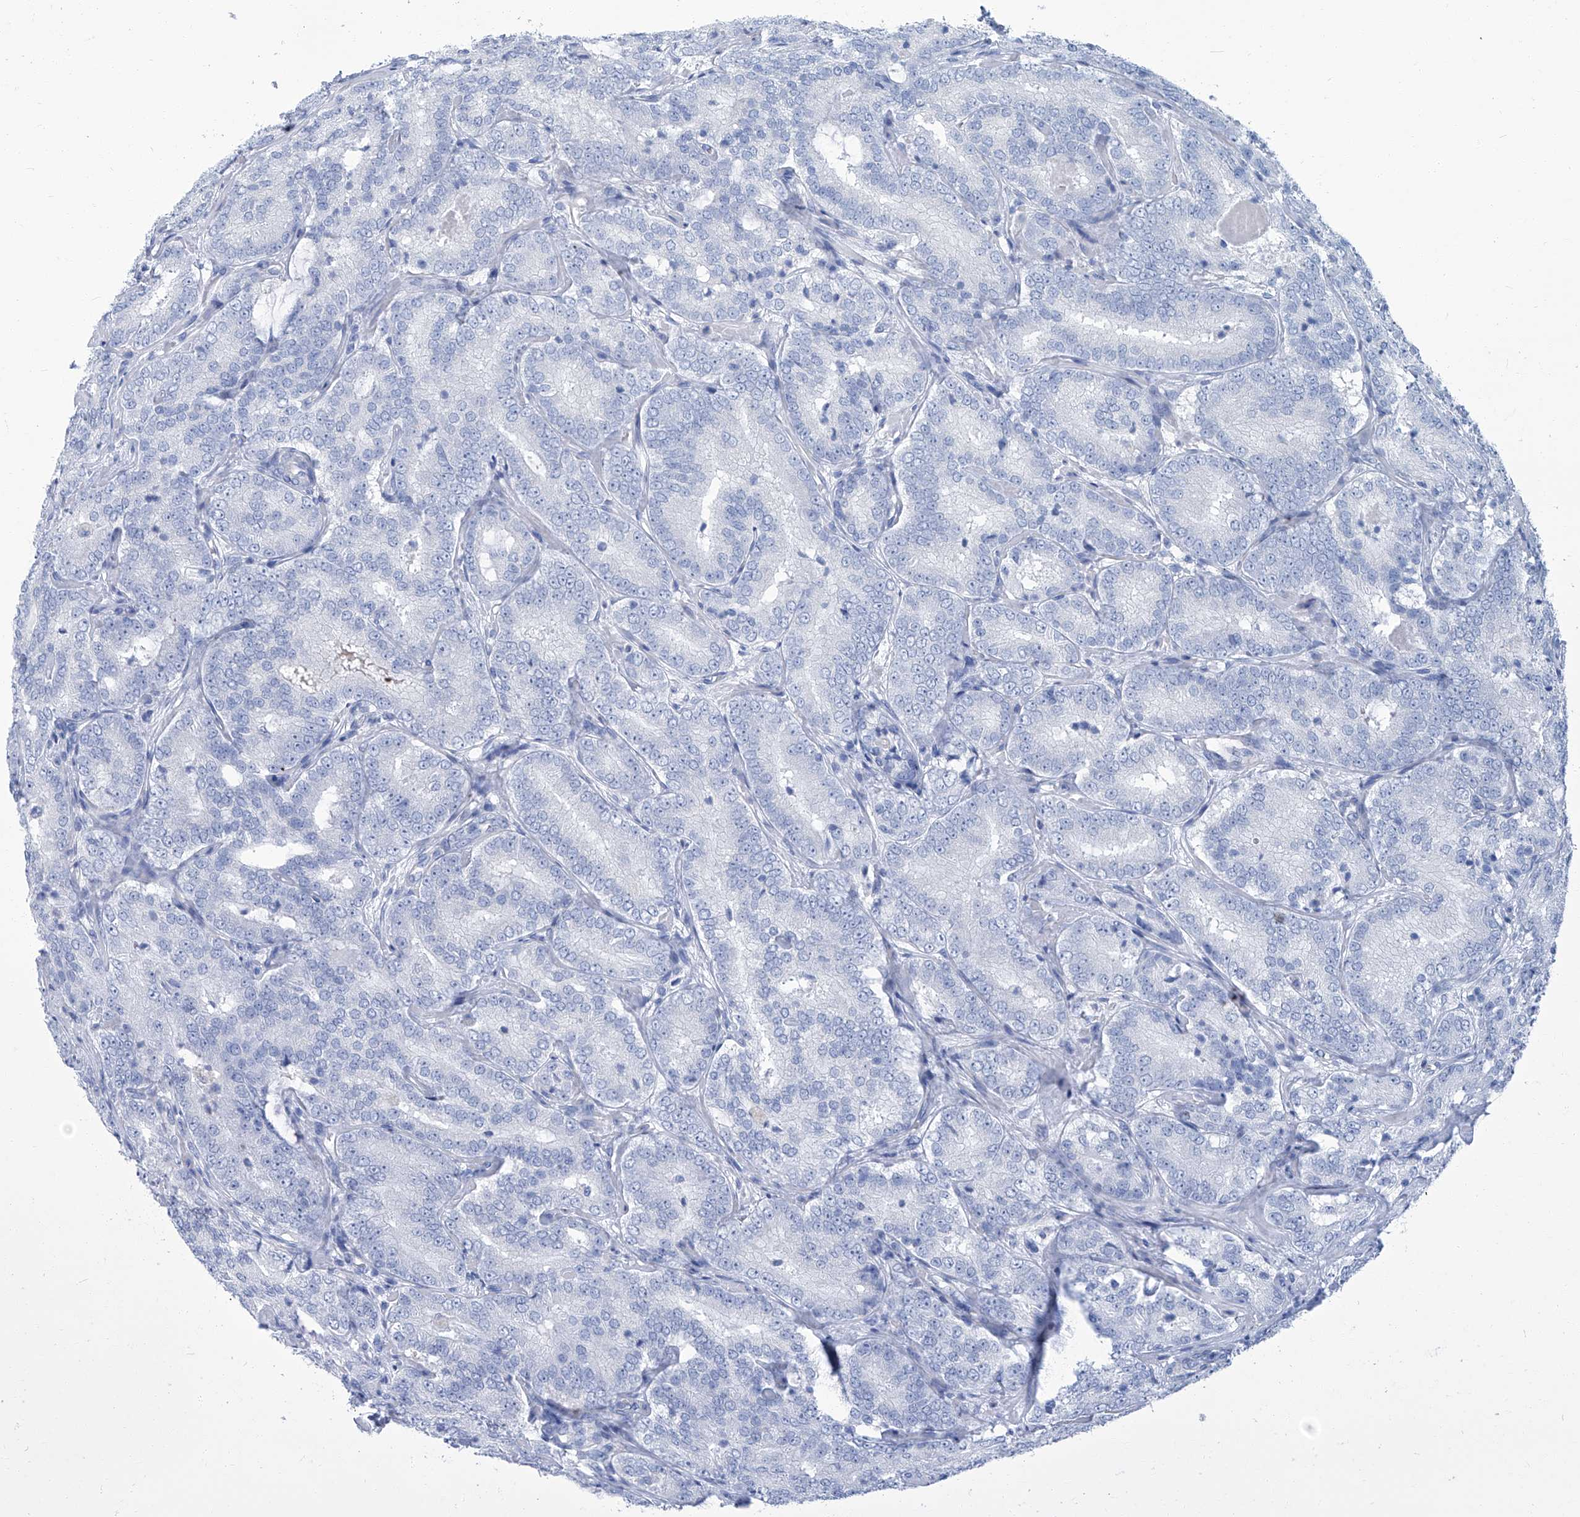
{"staining": {"intensity": "negative", "quantity": "none", "location": "none"}, "tissue": "prostate cancer", "cell_type": "Tumor cells", "image_type": "cancer", "snomed": [{"axis": "morphology", "description": "Adenocarcinoma, High grade"}, {"axis": "topography", "description": "Prostate"}], "caption": "An image of human prostate cancer is negative for staining in tumor cells.", "gene": "PFKL", "patient": {"sex": "male", "age": 57}}